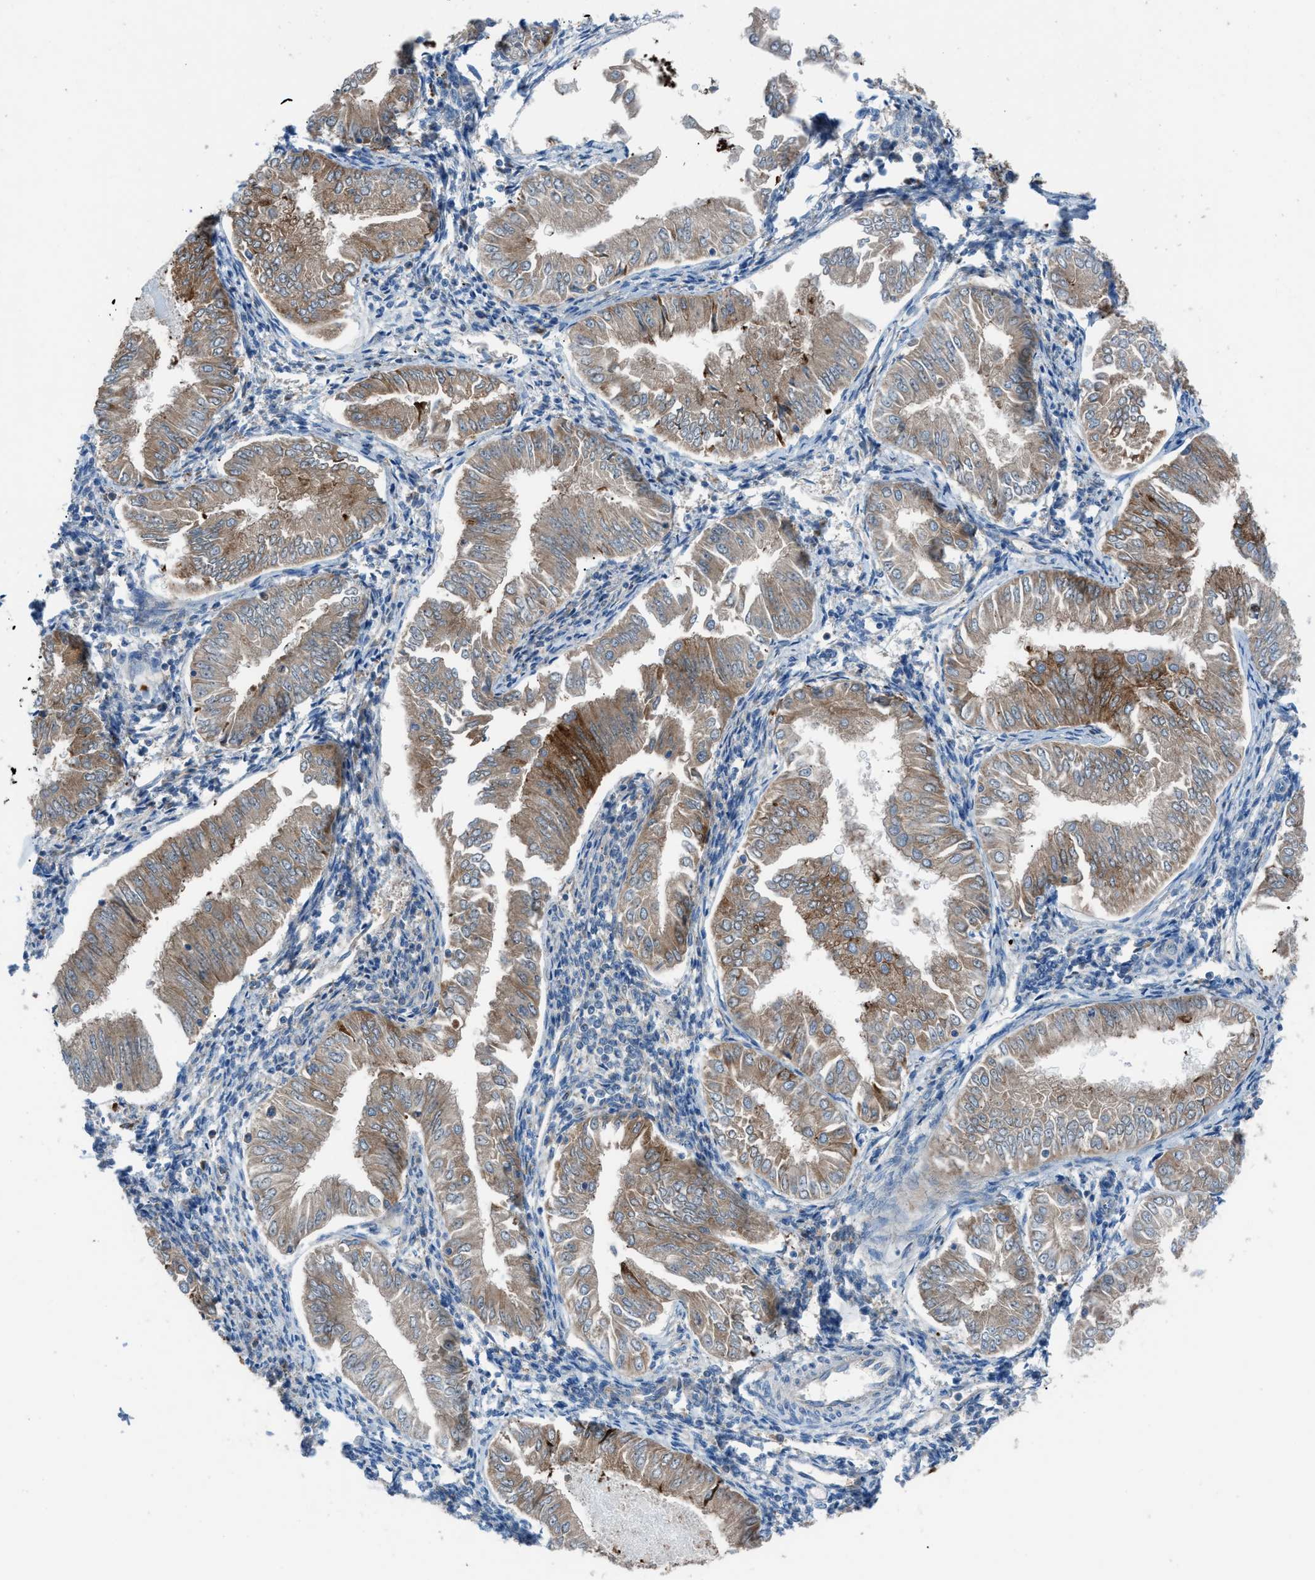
{"staining": {"intensity": "moderate", "quantity": ">75%", "location": "cytoplasmic/membranous"}, "tissue": "endometrial cancer", "cell_type": "Tumor cells", "image_type": "cancer", "snomed": [{"axis": "morphology", "description": "Adenocarcinoma, NOS"}, {"axis": "topography", "description": "Endometrium"}], "caption": "The image reveals a brown stain indicating the presence of a protein in the cytoplasmic/membranous of tumor cells in endometrial cancer.", "gene": "HEG1", "patient": {"sex": "female", "age": 53}}